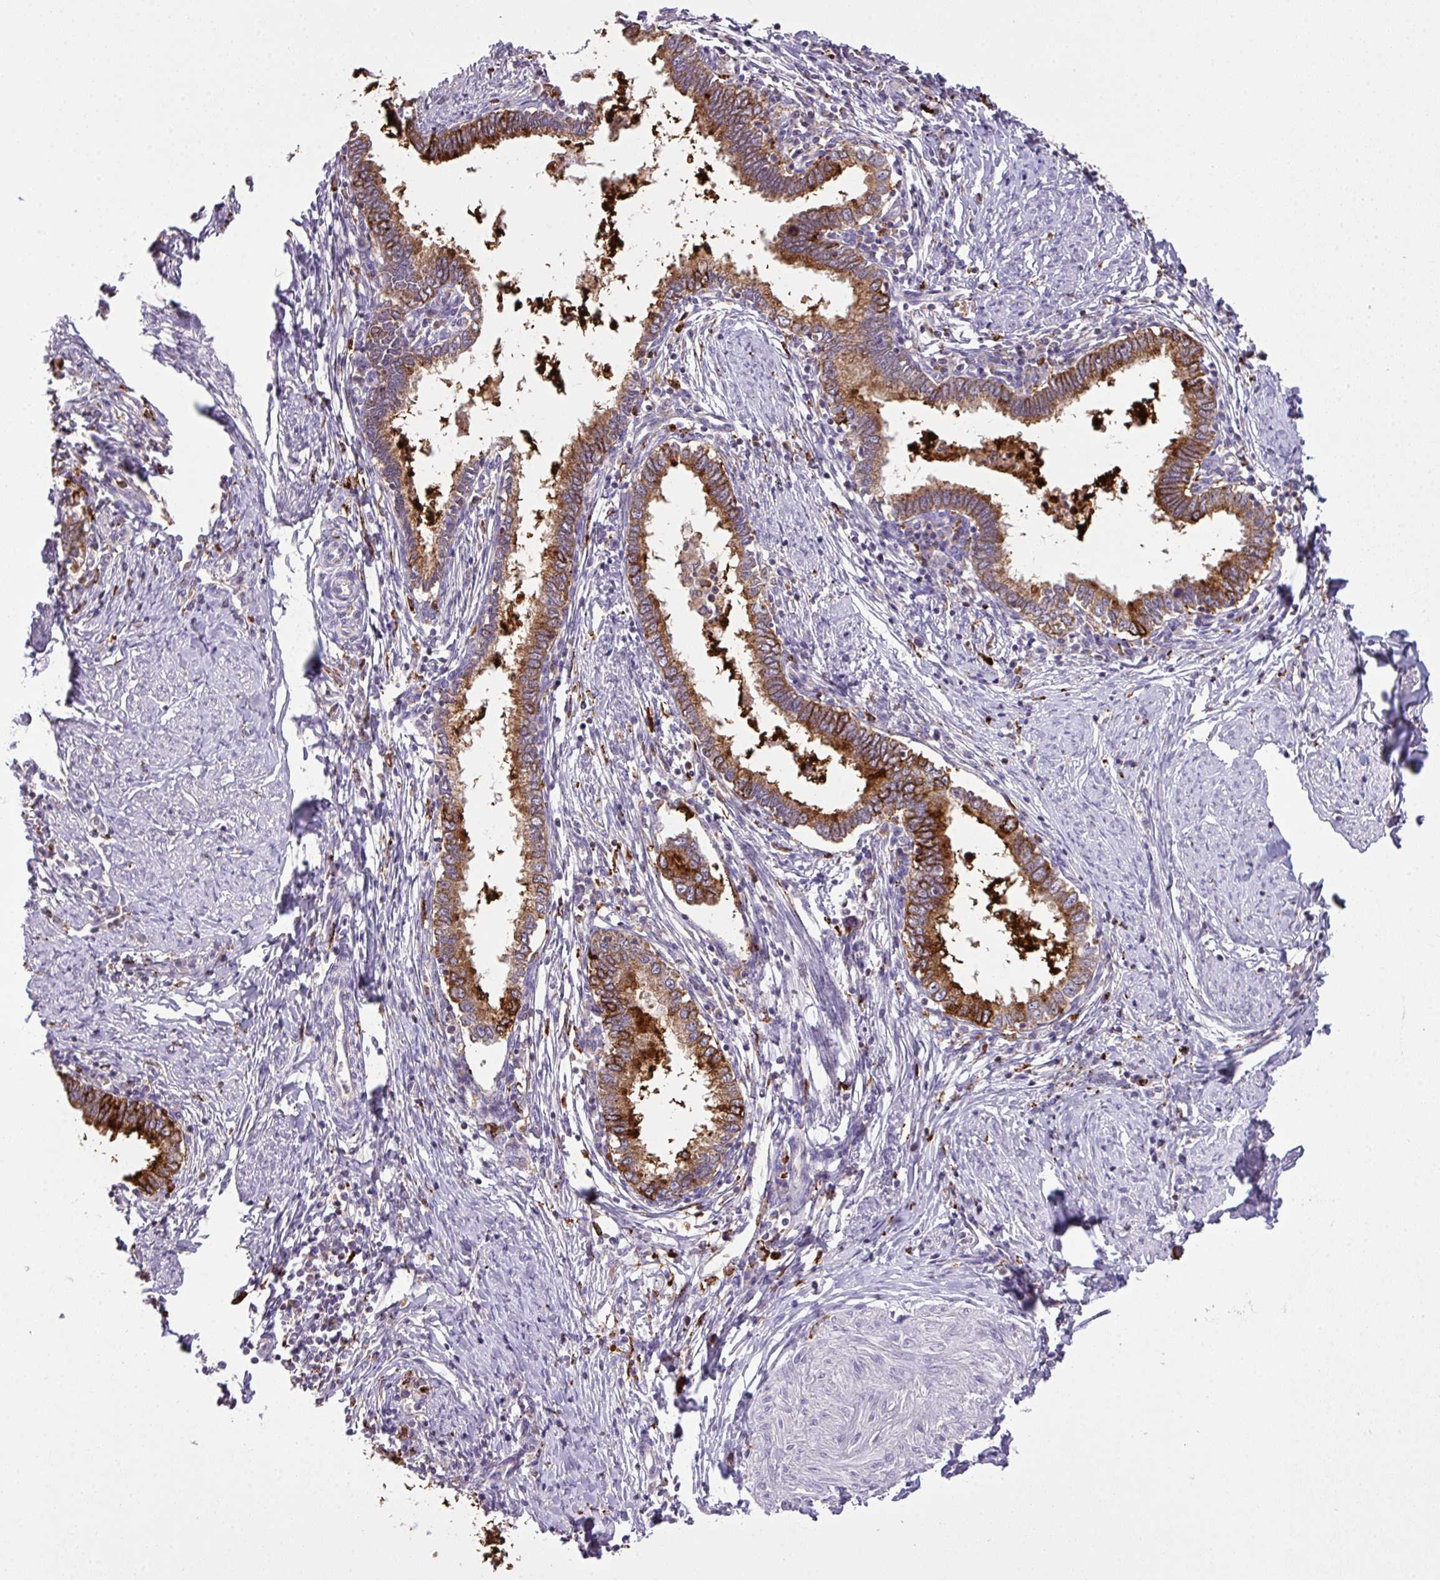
{"staining": {"intensity": "strong", "quantity": ">75%", "location": "cytoplasmic/membranous"}, "tissue": "cervical cancer", "cell_type": "Tumor cells", "image_type": "cancer", "snomed": [{"axis": "morphology", "description": "Adenocarcinoma, NOS"}, {"axis": "topography", "description": "Cervix"}], "caption": "Adenocarcinoma (cervical) stained with DAB (3,3'-diaminobenzidine) immunohistochemistry (IHC) displays high levels of strong cytoplasmic/membranous positivity in approximately >75% of tumor cells.", "gene": "SMCO4", "patient": {"sex": "female", "age": 36}}